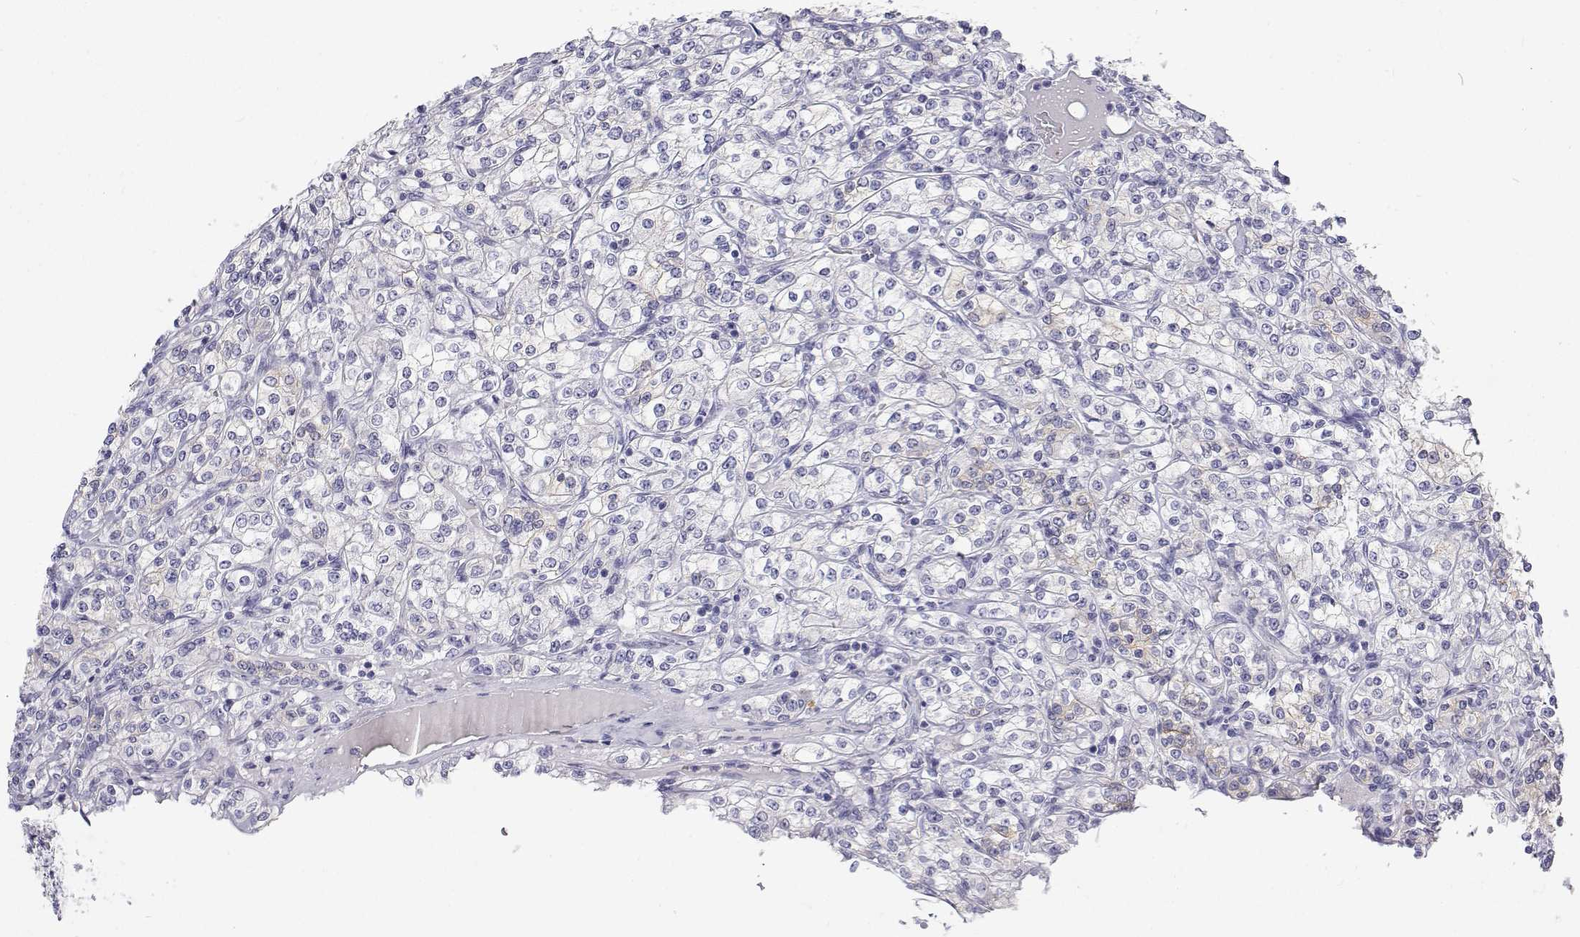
{"staining": {"intensity": "negative", "quantity": "none", "location": "none"}, "tissue": "renal cancer", "cell_type": "Tumor cells", "image_type": "cancer", "snomed": [{"axis": "morphology", "description": "Adenocarcinoma, NOS"}, {"axis": "topography", "description": "Kidney"}], "caption": "This is an immunohistochemistry (IHC) photomicrograph of adenocarcinoma (renal). There is no expression in tumor cells.", "gene": "NCR2", "patient": {"sex": "male", "age": 77}}